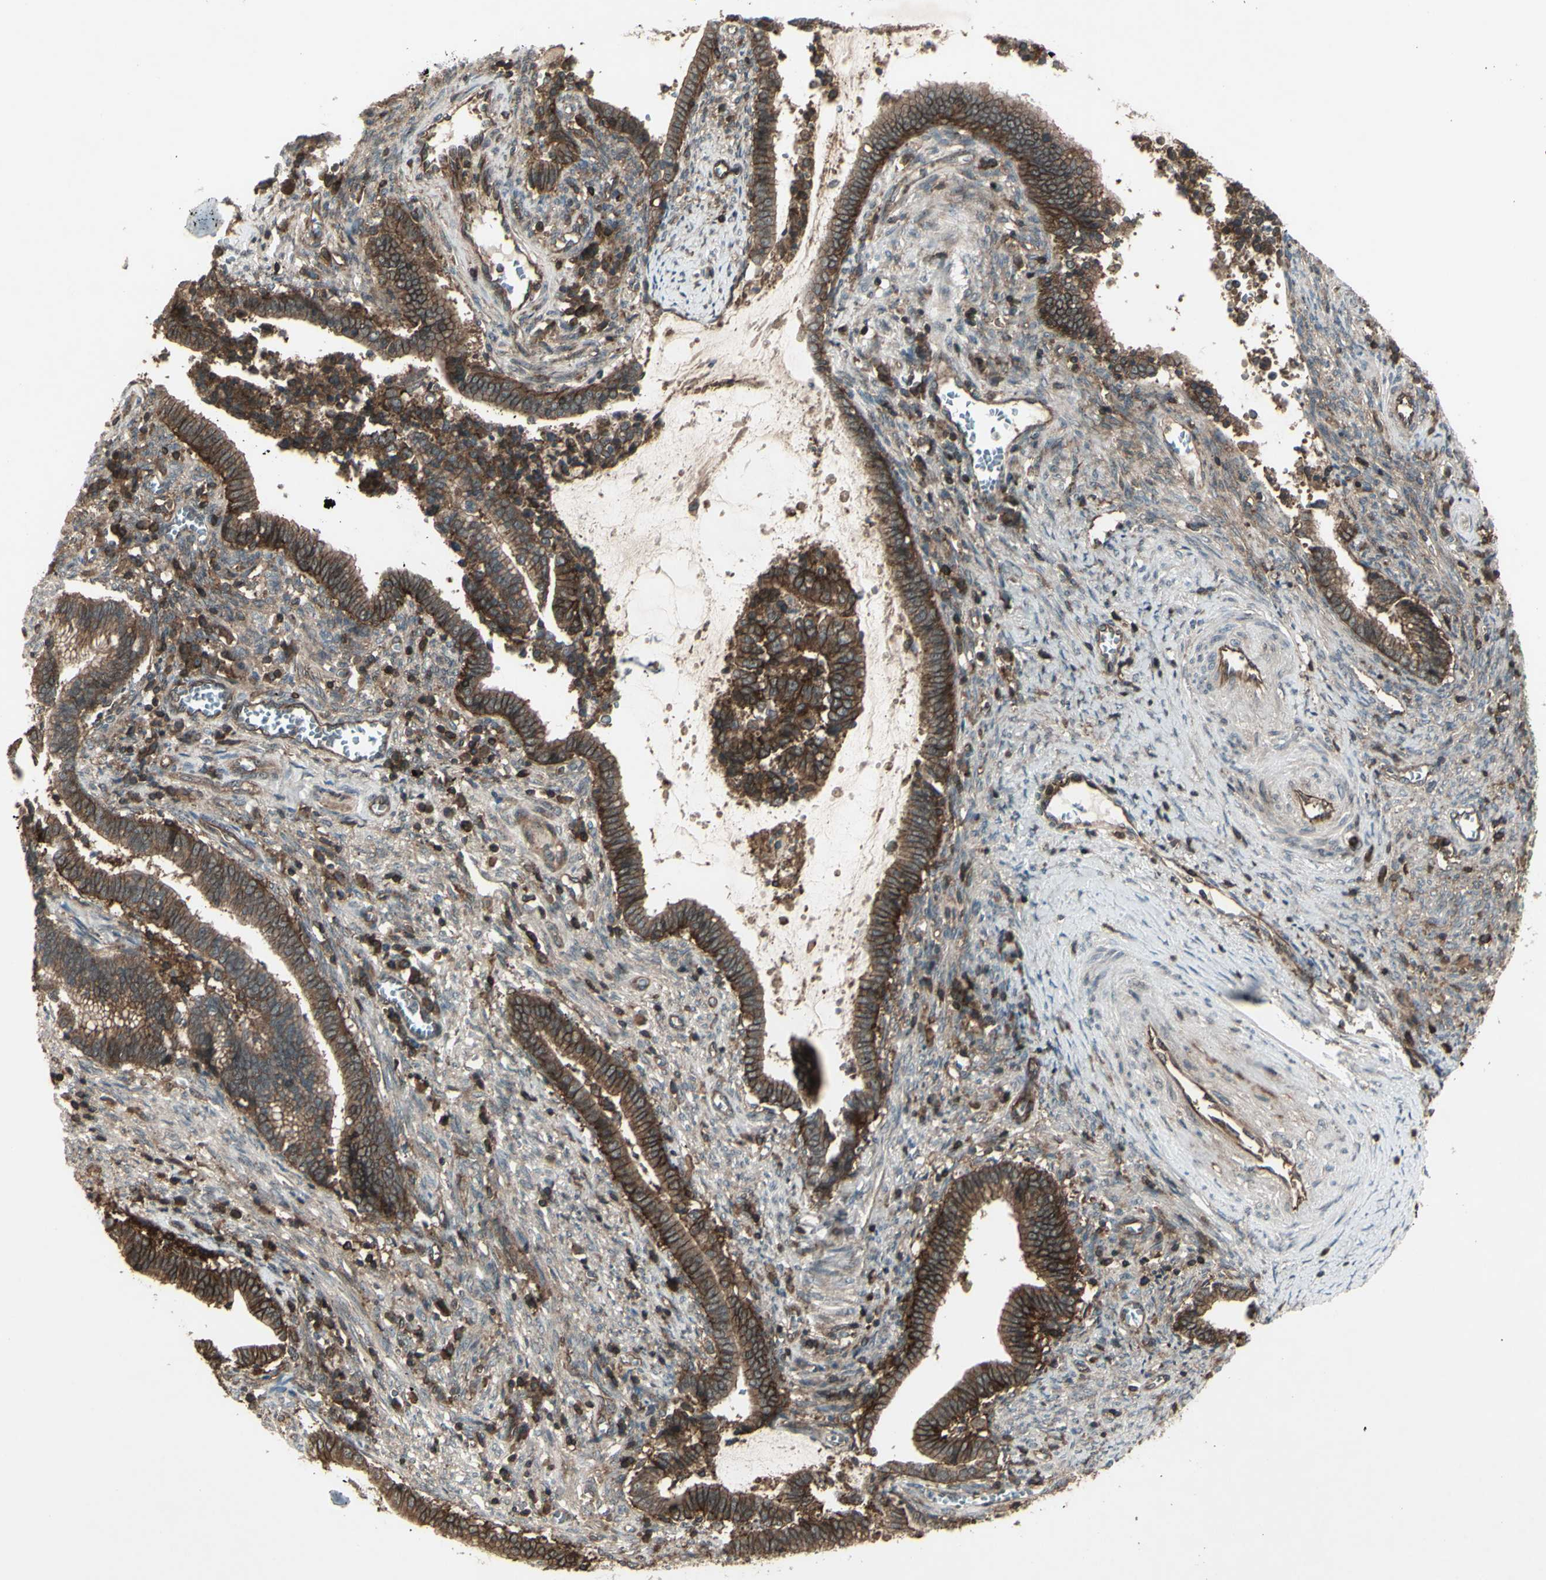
{"staining": {"intensity": "strong", "quantity": ">75%", "location": "cytoplasmic/membranous"}, "tissue": "cervical cancer", "cell_type": "Tumor cells", "image_type": "cancer", "snomed": [{"axis": "morphology", "description": "Adenocarcinoma, NOS"}, {"axis": "topography", "description": "Cervix"}], "caption": "Immunohistochemical staining of human adenocarcinoma (cervical) shows strong cytoplasmic/membranous protein staining in approximately >75% of tumor cells.", "gene": "FXYD5", "patient": {"sex": "female", "age": 44}}